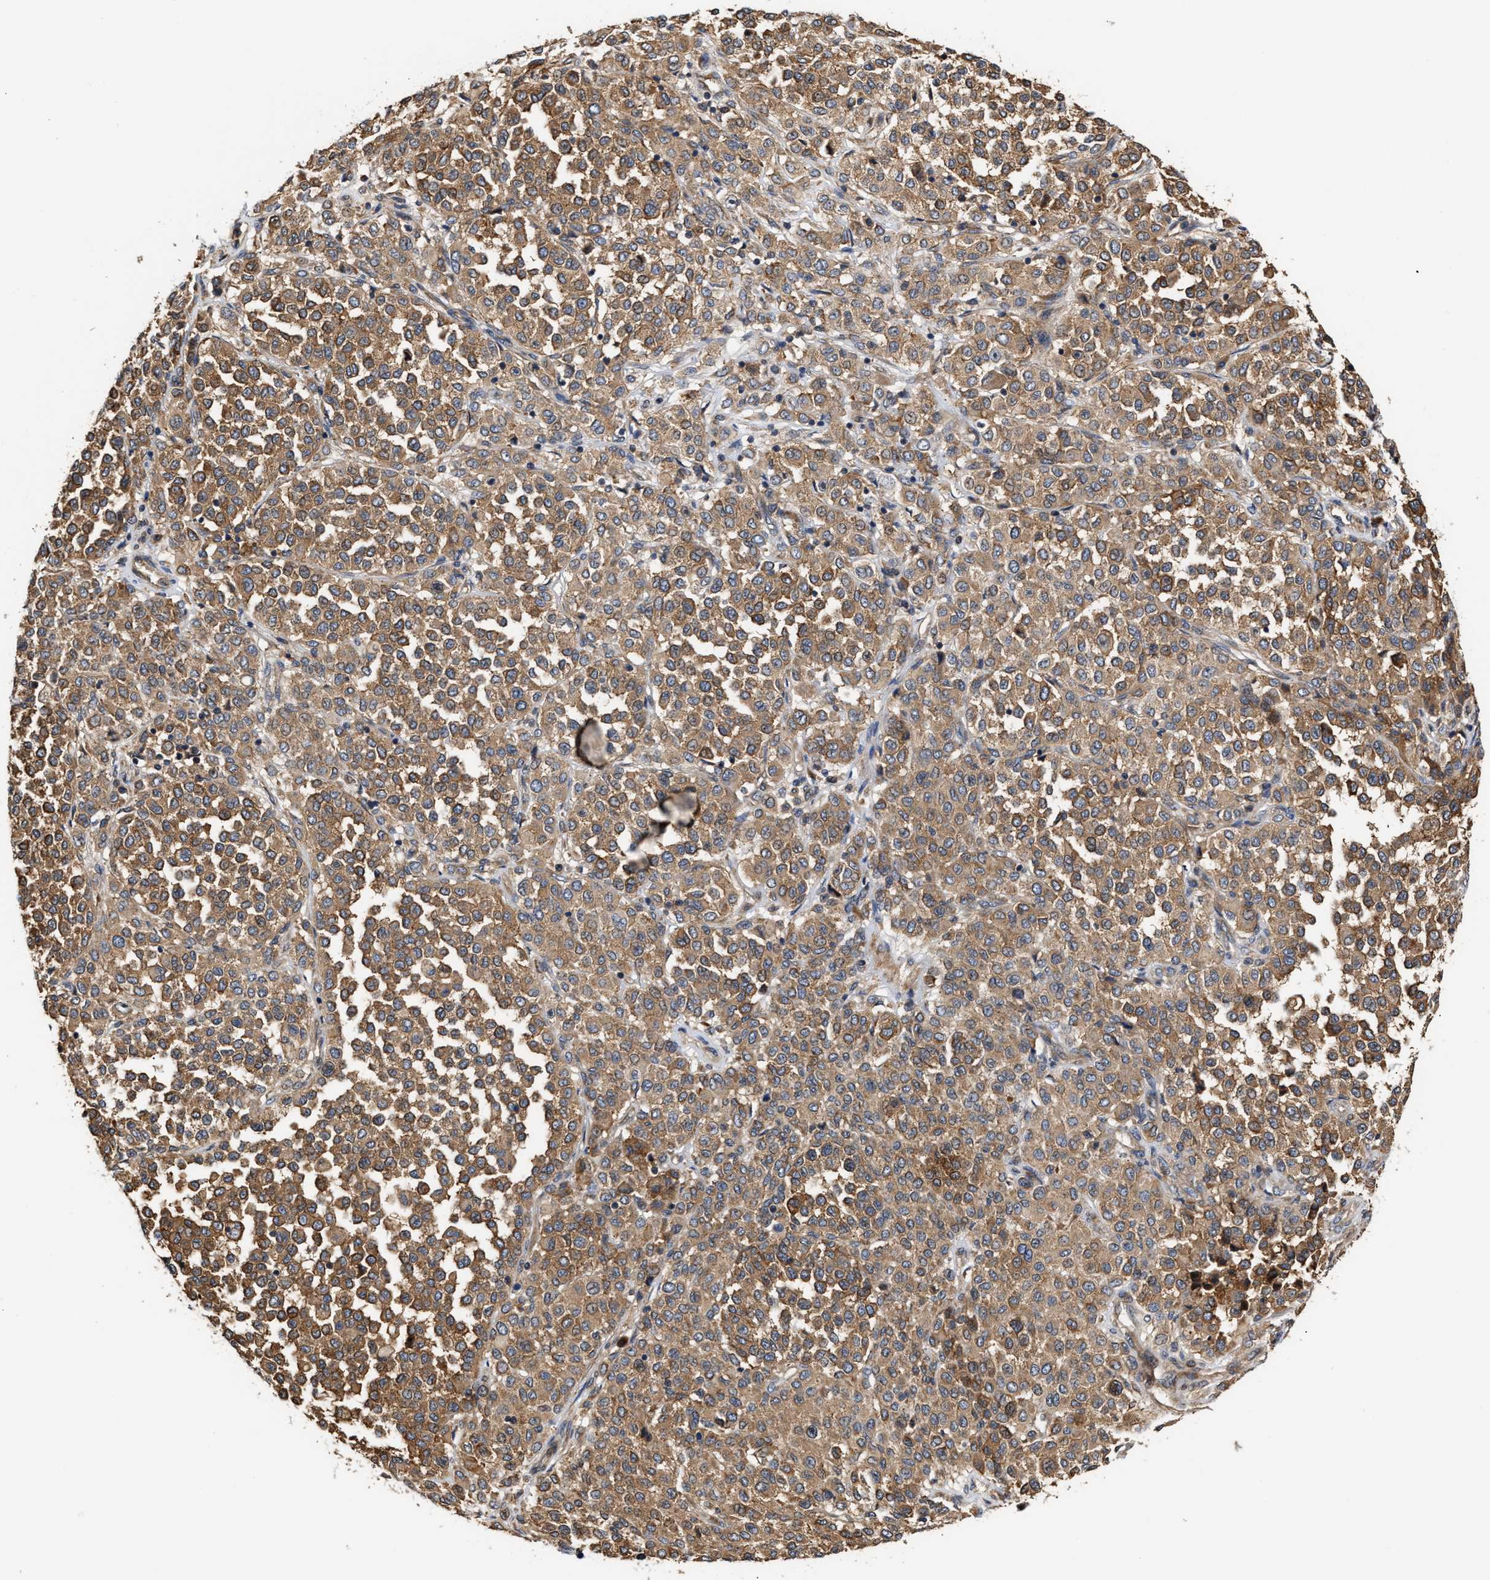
{"staining": {"intensity": "moderate", "quantity": ">75%", "location": "cytoplasmic/membranous"}, "tissue": "melanoma", "cell_type": "Tumor cells", "image_type": "cancer", "snomed": [{"axis": "morphology", "description": "Malignant melanoma, Metastatic site"}, {"axis": "topography", "description": "Pancreas"}], "caption": "Moderate cytoplasmic/membranous staining for a protein is present in approximately >75% of tumor cells of melanoma using immunohistochemistry (IHC).", "gene": "CLIP2", "patient": {"sex": "female", "age": 30}}